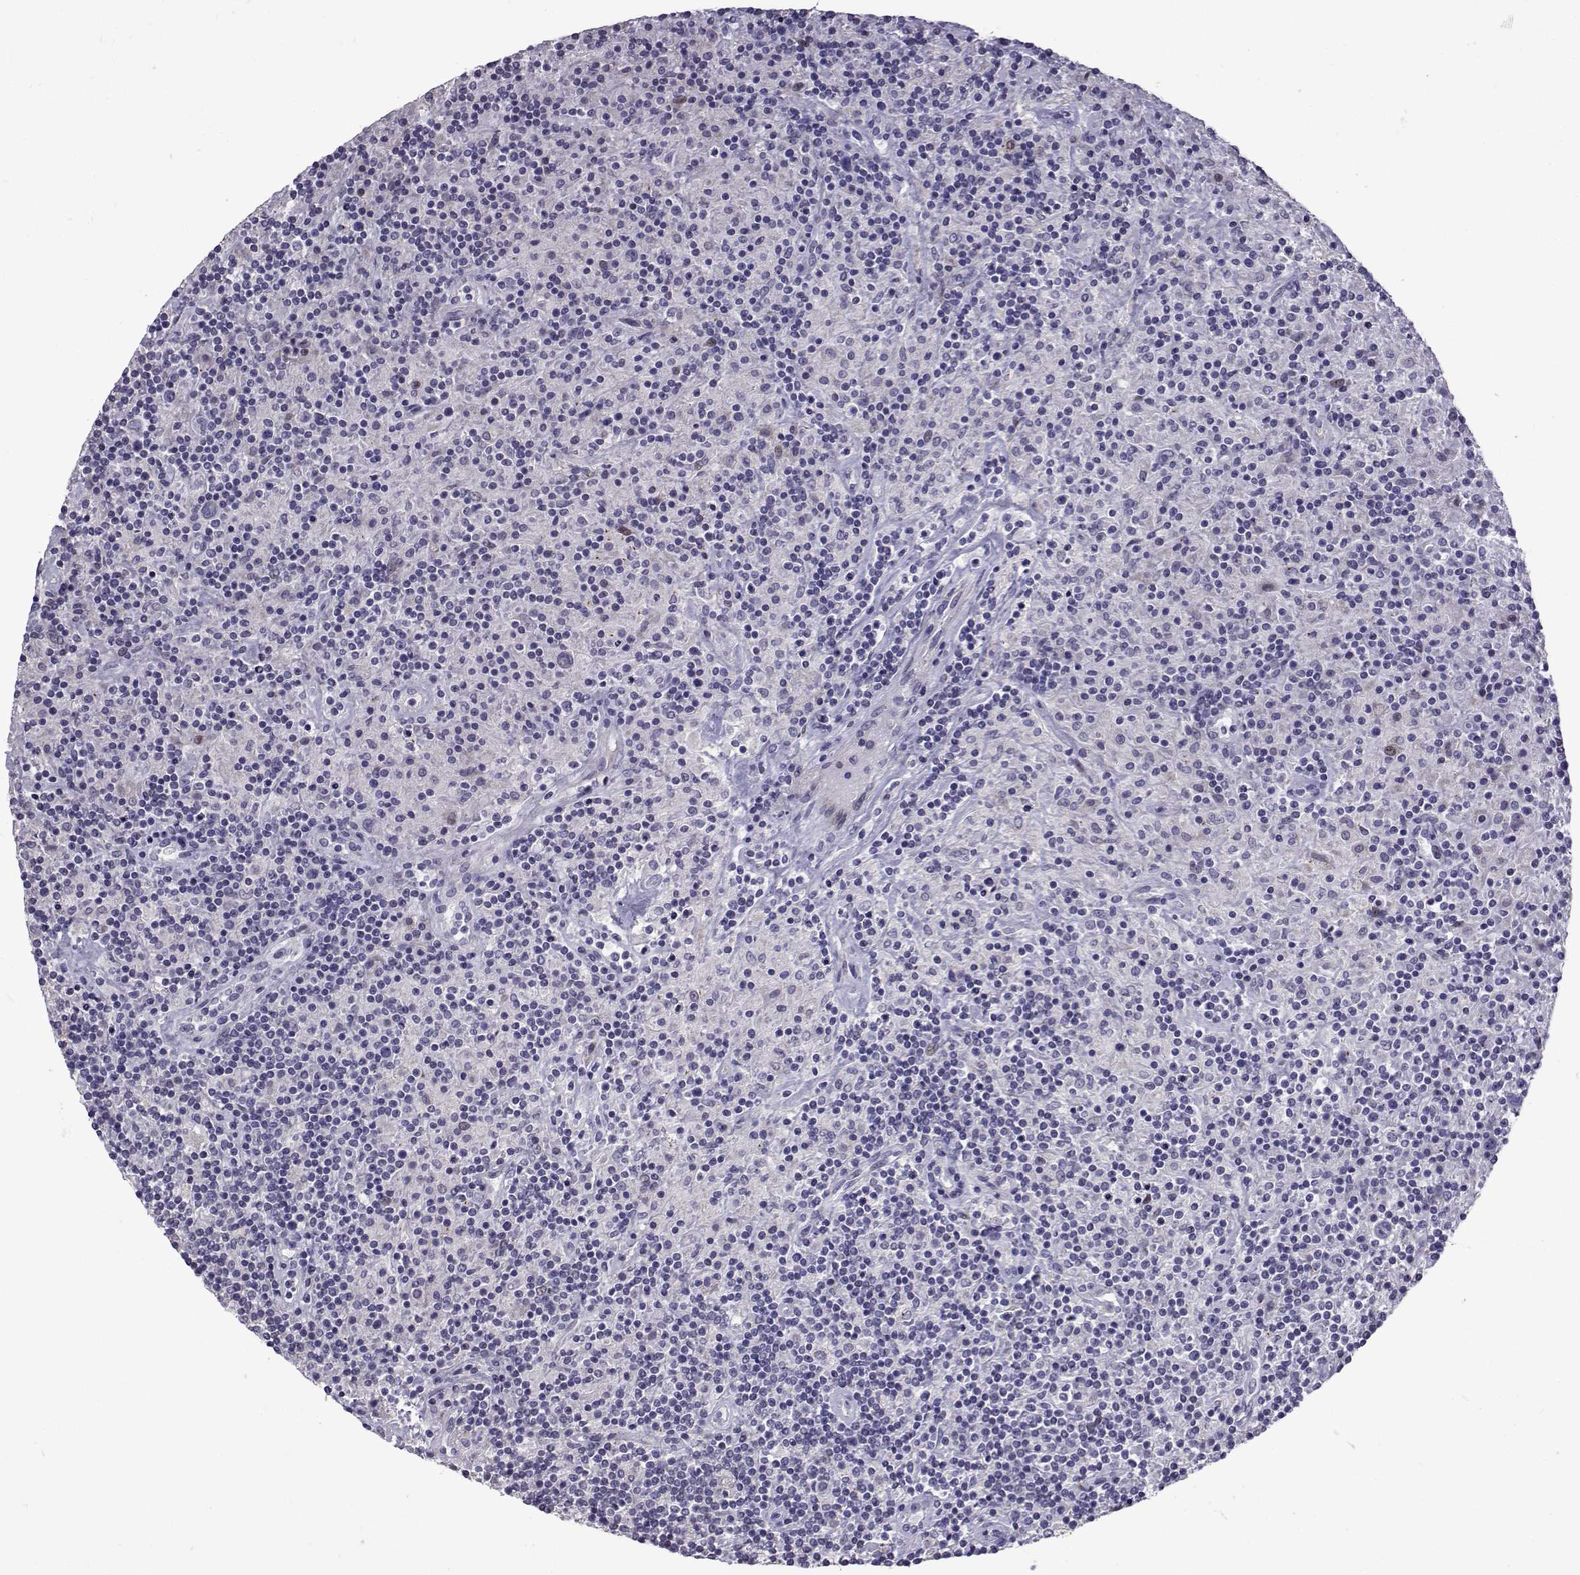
{"staining": {"intensity": "negative", "quantity": "none", "location": "none"}, "tissue": "lymphoma", "cell_type": "Tumor cells", "image_type": "cancer", "snomed": [{"axis": "morphology", "description": "Hodgkin's disease, NOS"}, {"axis": "topography", "description": "Lymph node"}], "caption": "Immunohistochemistry (IHC) of human Hodgkin's disease shows no expression in tumor cells.", "gene": "CFAP70", "patient": {"sex": "male", "age": 70}}